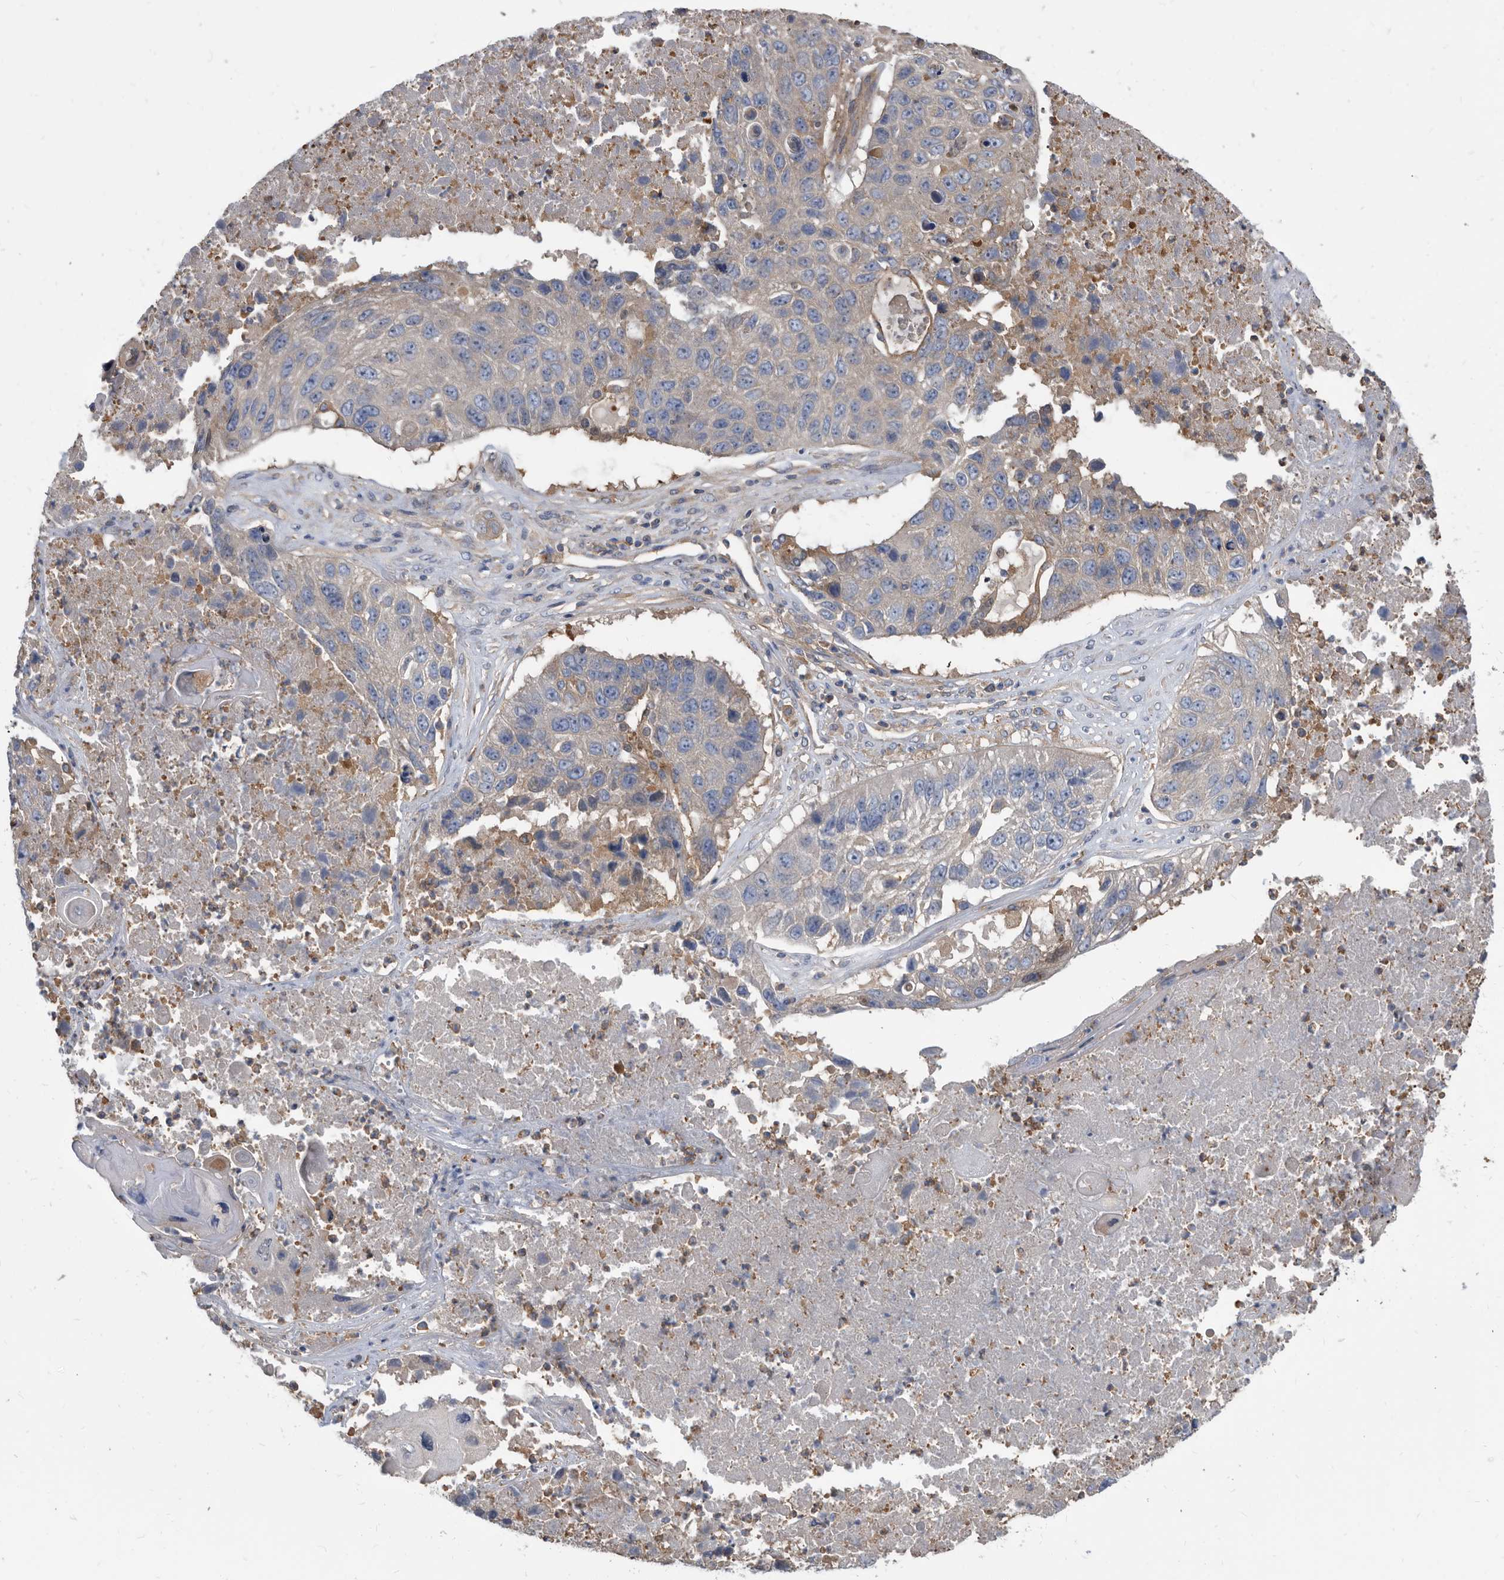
{"staining": {"intensity": "negative", "quantity": "none", "location": "none"}, "tissue": "lung cancer", "cell_type": "Tumor cells", "image_type": "cancer", "snomed": [{"axis": "morphology", "description": "Squamous cell carcinoma, NOS"}, {"axis": "topography", "description": "Lung"}], "caption": "The image exhibits no staining of tumor cells in lung squamous cell carcinoma.", "gene": "APEH", "patient": {"sex": "male", "age": 61}}